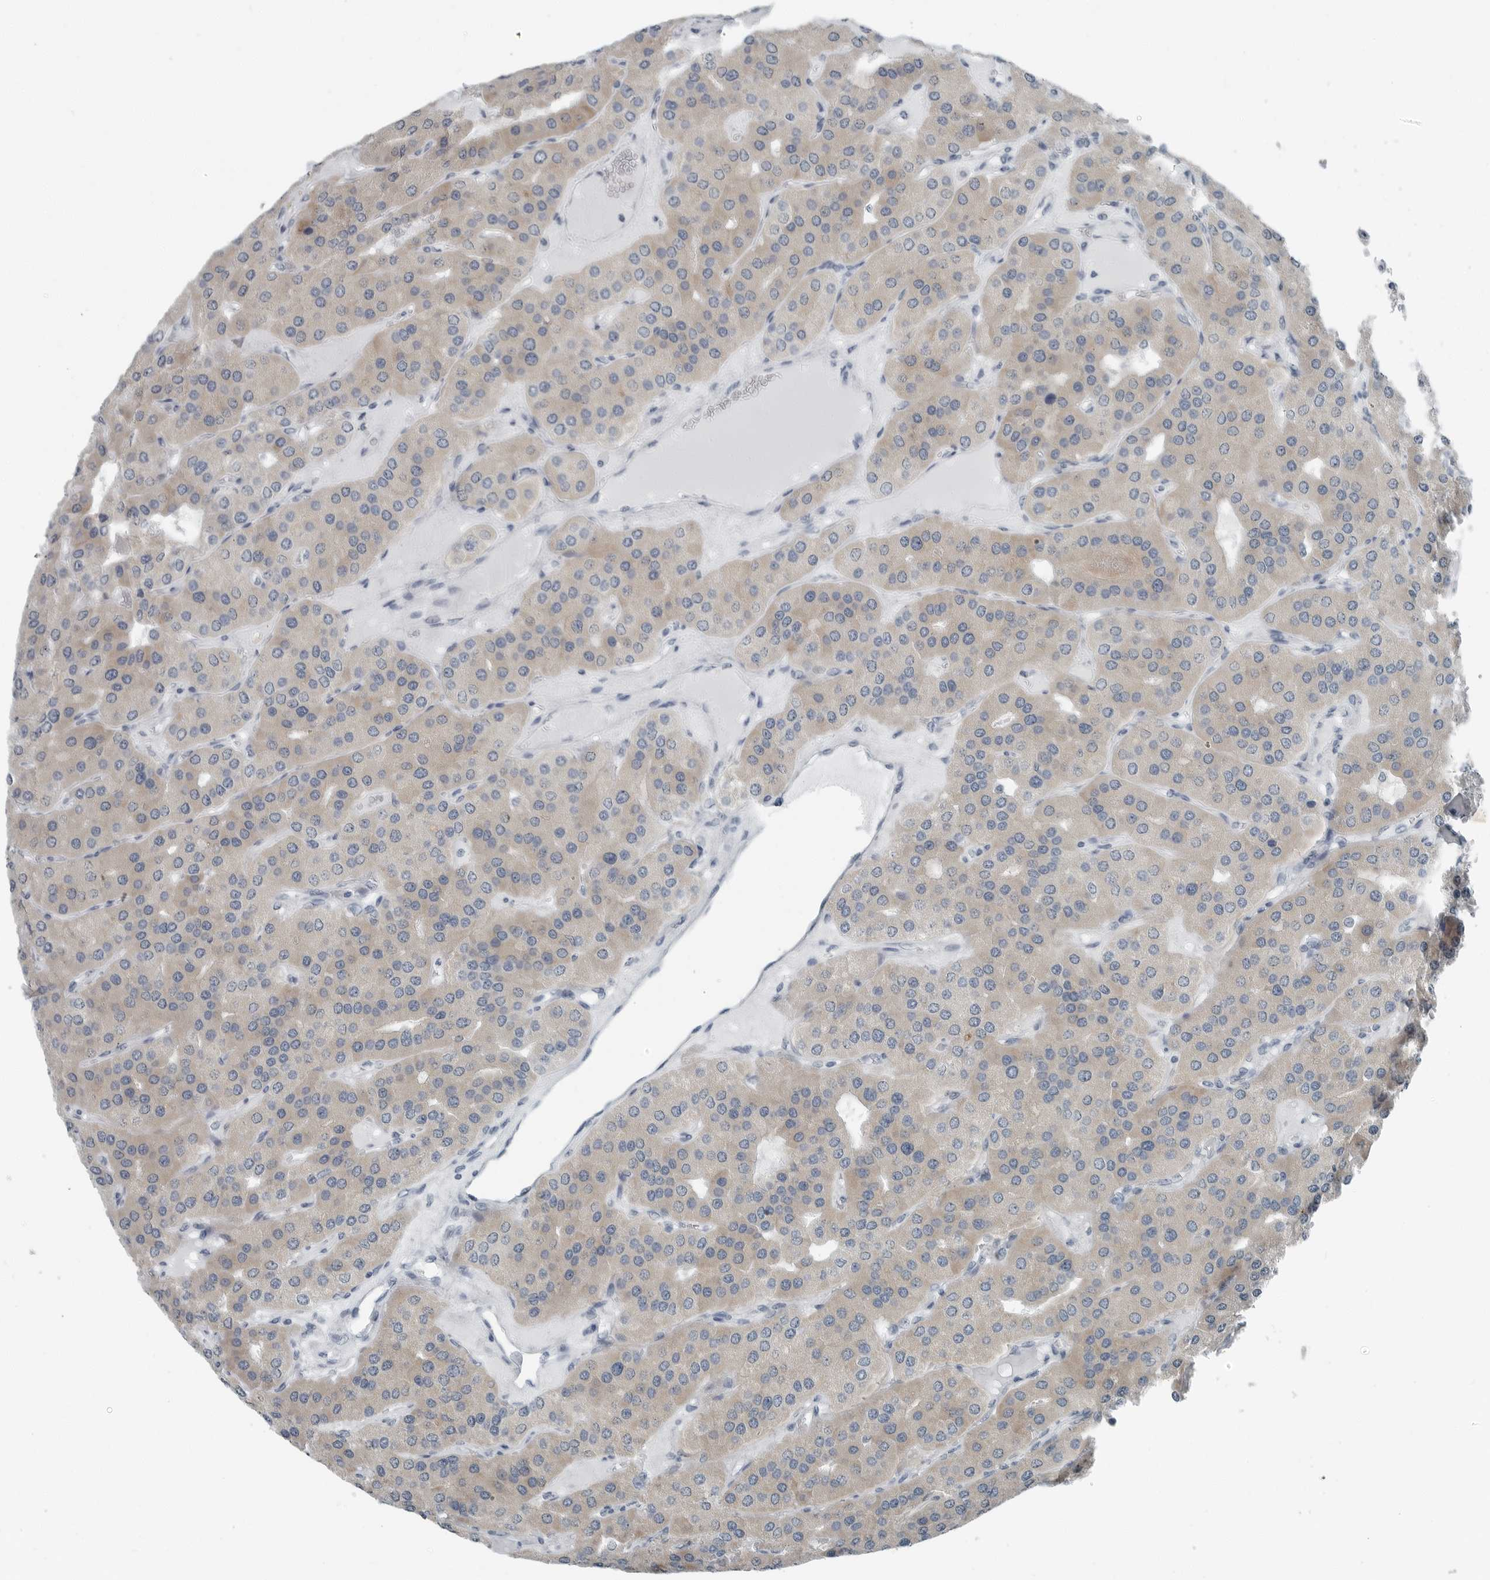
{"staining": {"intensity": "weak", "quantity": "25%-75%", "location": "cytoplasmic/membranous"}, "tissue": "parathyroid gland", "cell_type": "Glandular cells", "image_type": "normal", "snomed": [{"axis": "morphology", "description": "Normal tissue, NOS"}, {"axis": "morphology", "description": "Adenoma, NOS"}, {"axis": "topography", "description": "Parathyroid gland"}], "caption": "Glandular cells exhibit low levels of weak cytoplasmic/membranous expression in about 25%-75% of cells in normal human parathyroid gland.", "gene": "ZPBP2", "patient": {"sex": "female", "age": 86}}